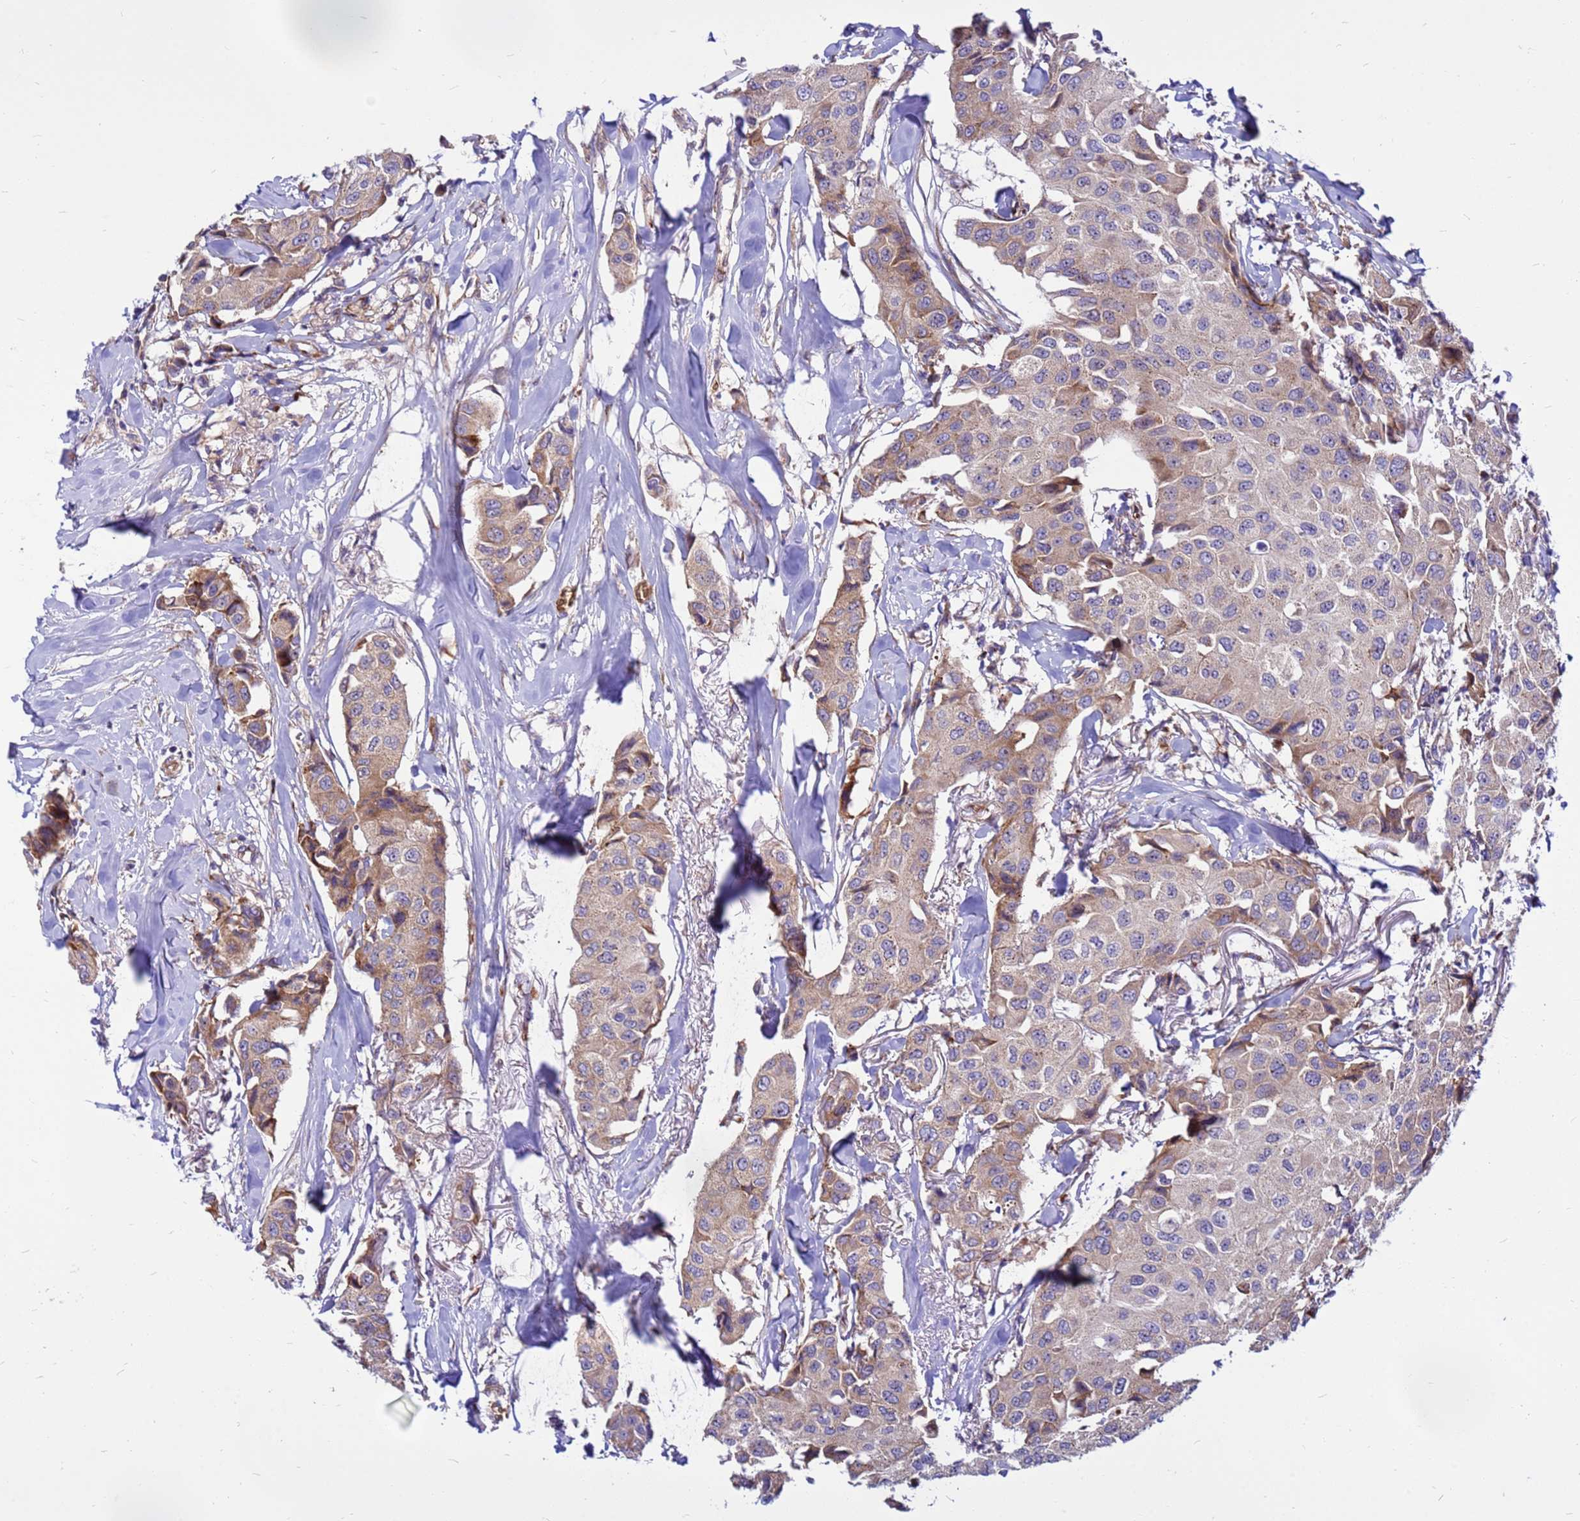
{"staining": {"intensity": "weak", "quantity": "<25%", "location": "cytoplasmic/membranous"}, "tissue": "breast cancer", "cell_type": "Tumor cells", "image_type": "cancer", "snomed": [{"axis": "morphology", "description": "Duct carcinoma"}, {"axis": "topography", "description": "Breast"}], "caption": "This is an immunohistochemistry micrograph of human breast cancer (infiltrating ductal carcinoma). There is no staining in tumor cells.", "gene": "ZNF669", "patient": {"sex": "female", "age": 80}}